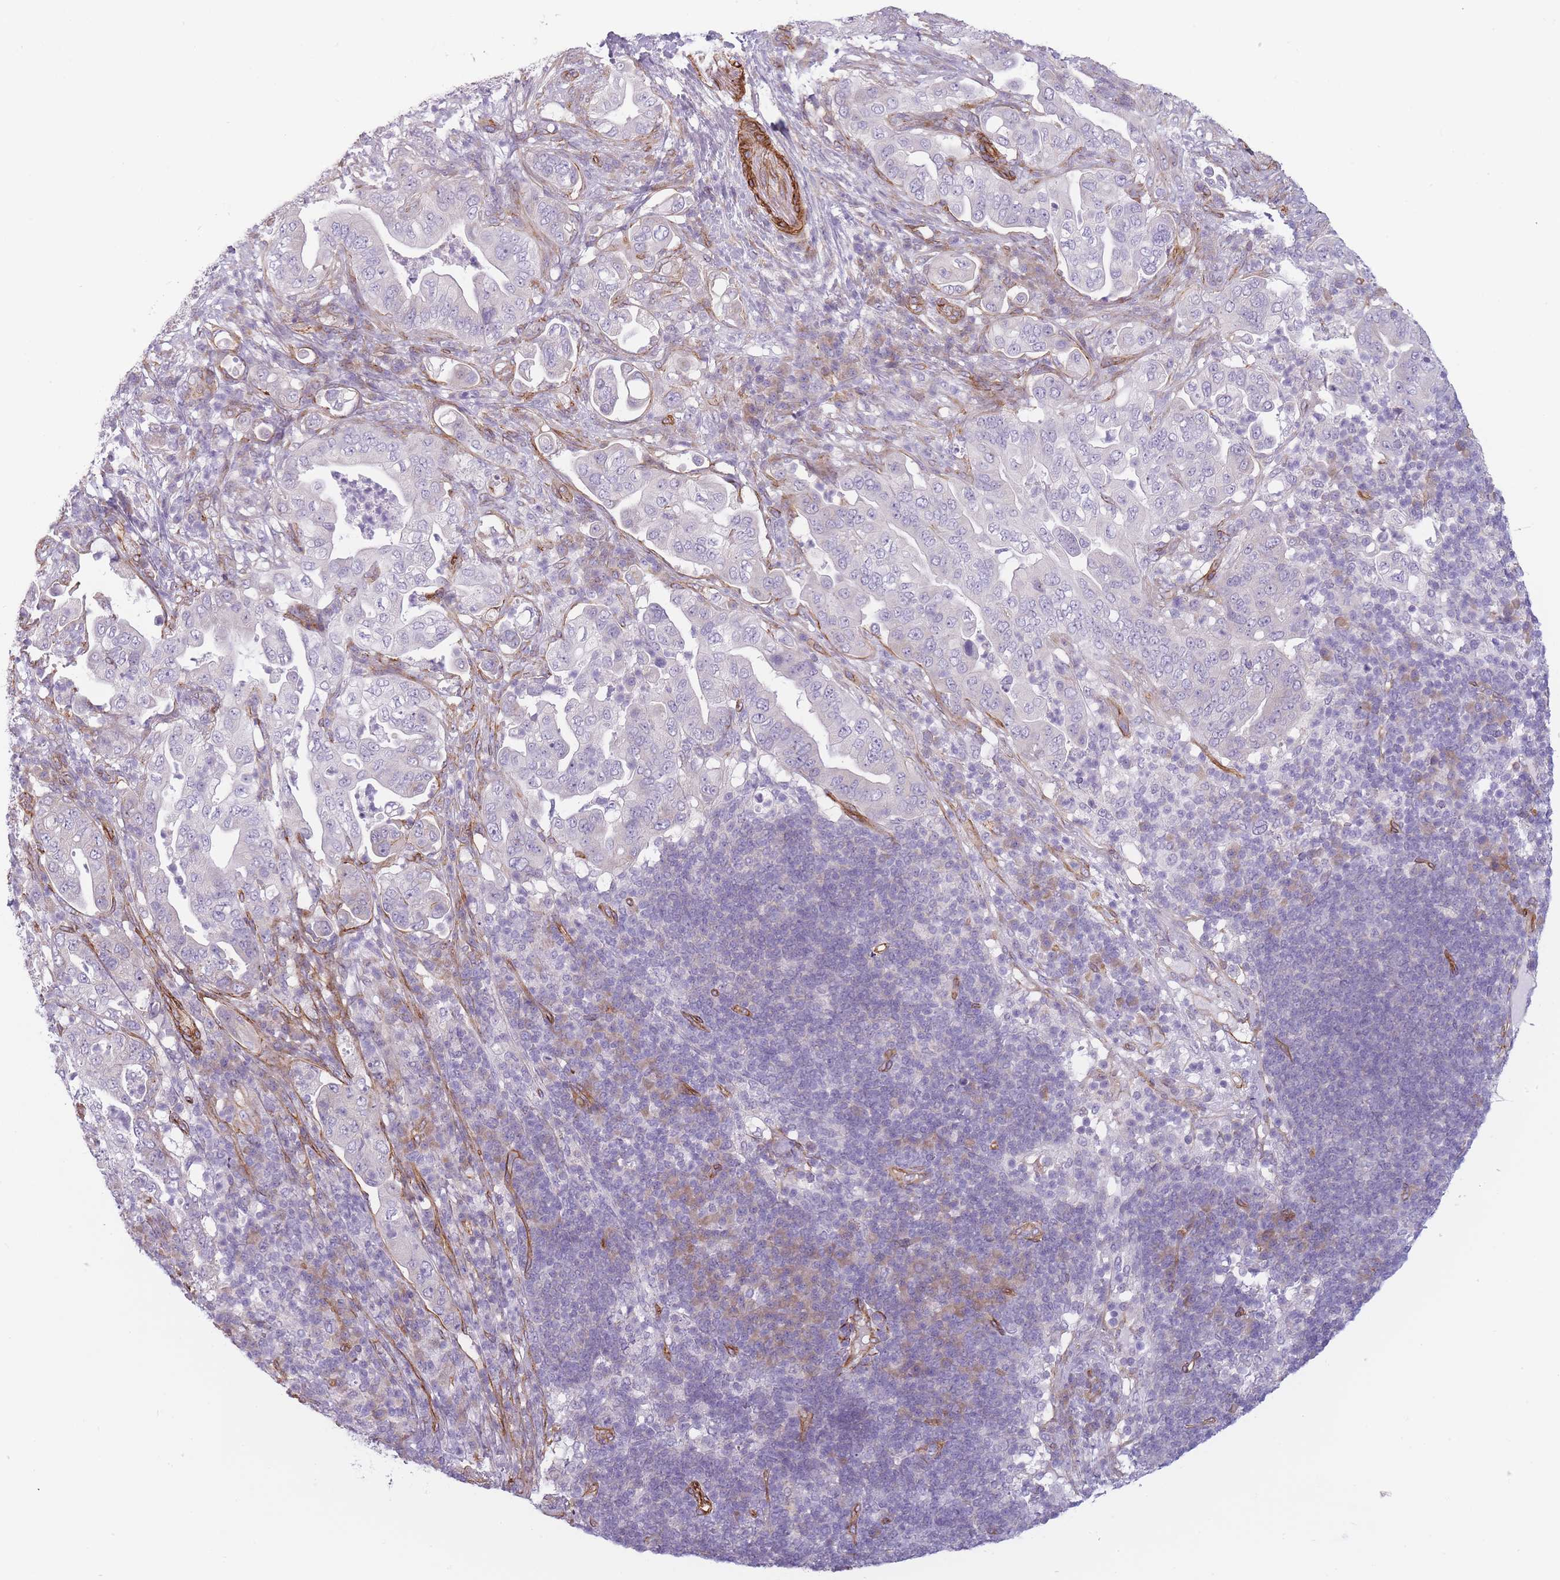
{"staining": {"intensity": "negative", "quantity": "none", "location": "none"}, "tissue": "pancreatic cancer", "cell_type": "Tumor cells", "image_type": "cancer", "snomed": [{"axis": "morphology", "description": "Adenocarcinoma, NOS"}, {"axis": "topography", "description": "Pancreas"}], "caption": "Protein analysis of pancreatic cancer demonstrates no significant staining in tumor cells. Nuclei are stained in blue.", "gene": "OR6B3", "patient": {"sex": "female", "age": 63}}